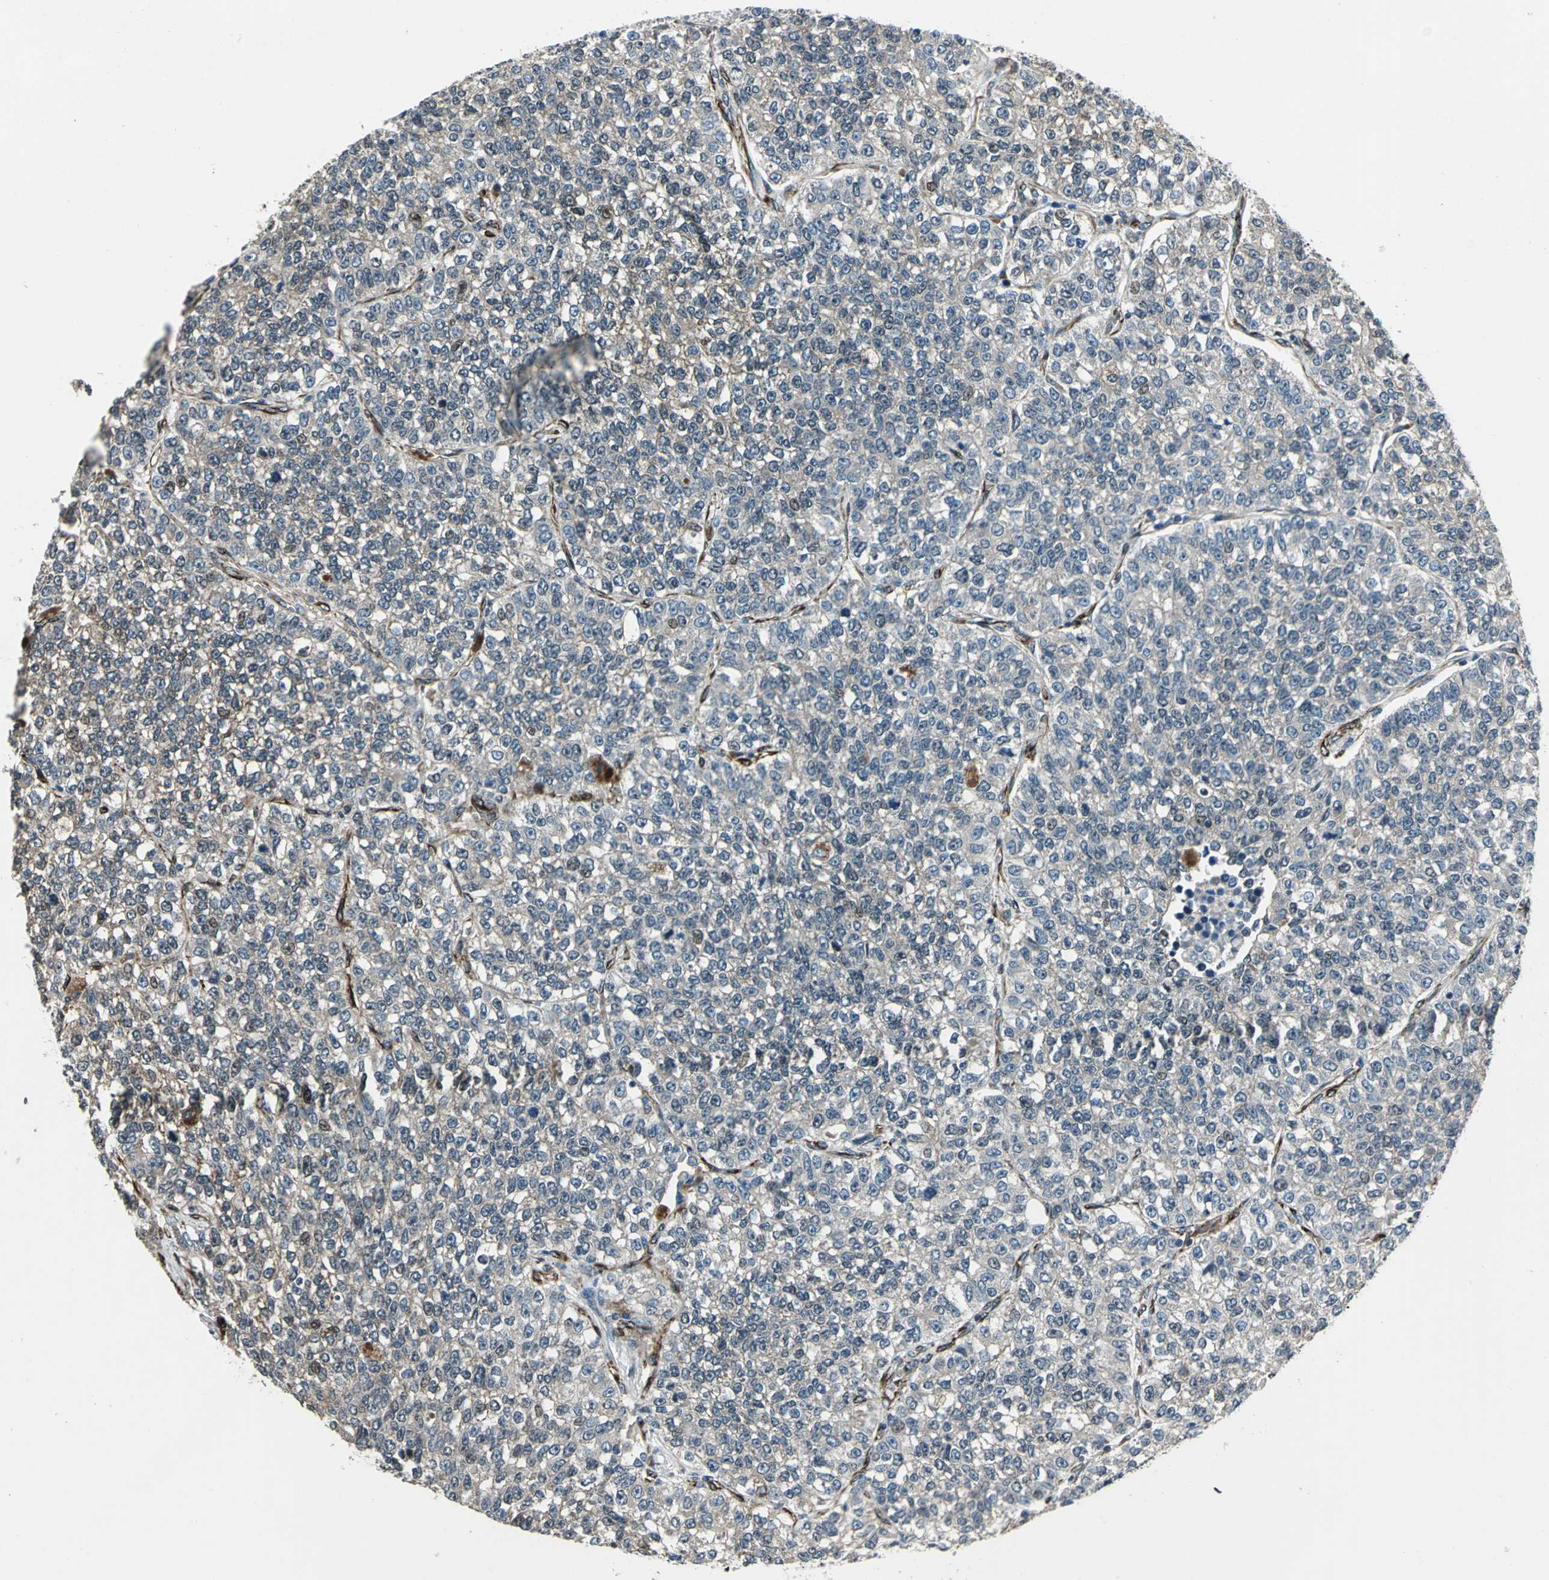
{"staining": {"intensity": "weak", "quantity": "25%-75%", "location": "cytoplasmic/membranous"}, "tissue": "lung cancer", "cell_type": "Tumor cells", "image_type": "cancer", "snomed": [{"axis": "morphology", "description": "Adenocarcinoma, NOS"}, {"axis": "topography", "description": "Lung"}], "caption": "This is an image of immunohistochemistry (IHC) staining of lung adenocarcinoma, which shows weak expression in the cytoplasmic/membranous of tumor cells.", "gene": "EXD2", "patient": {"sex": "male", "age": 49}}